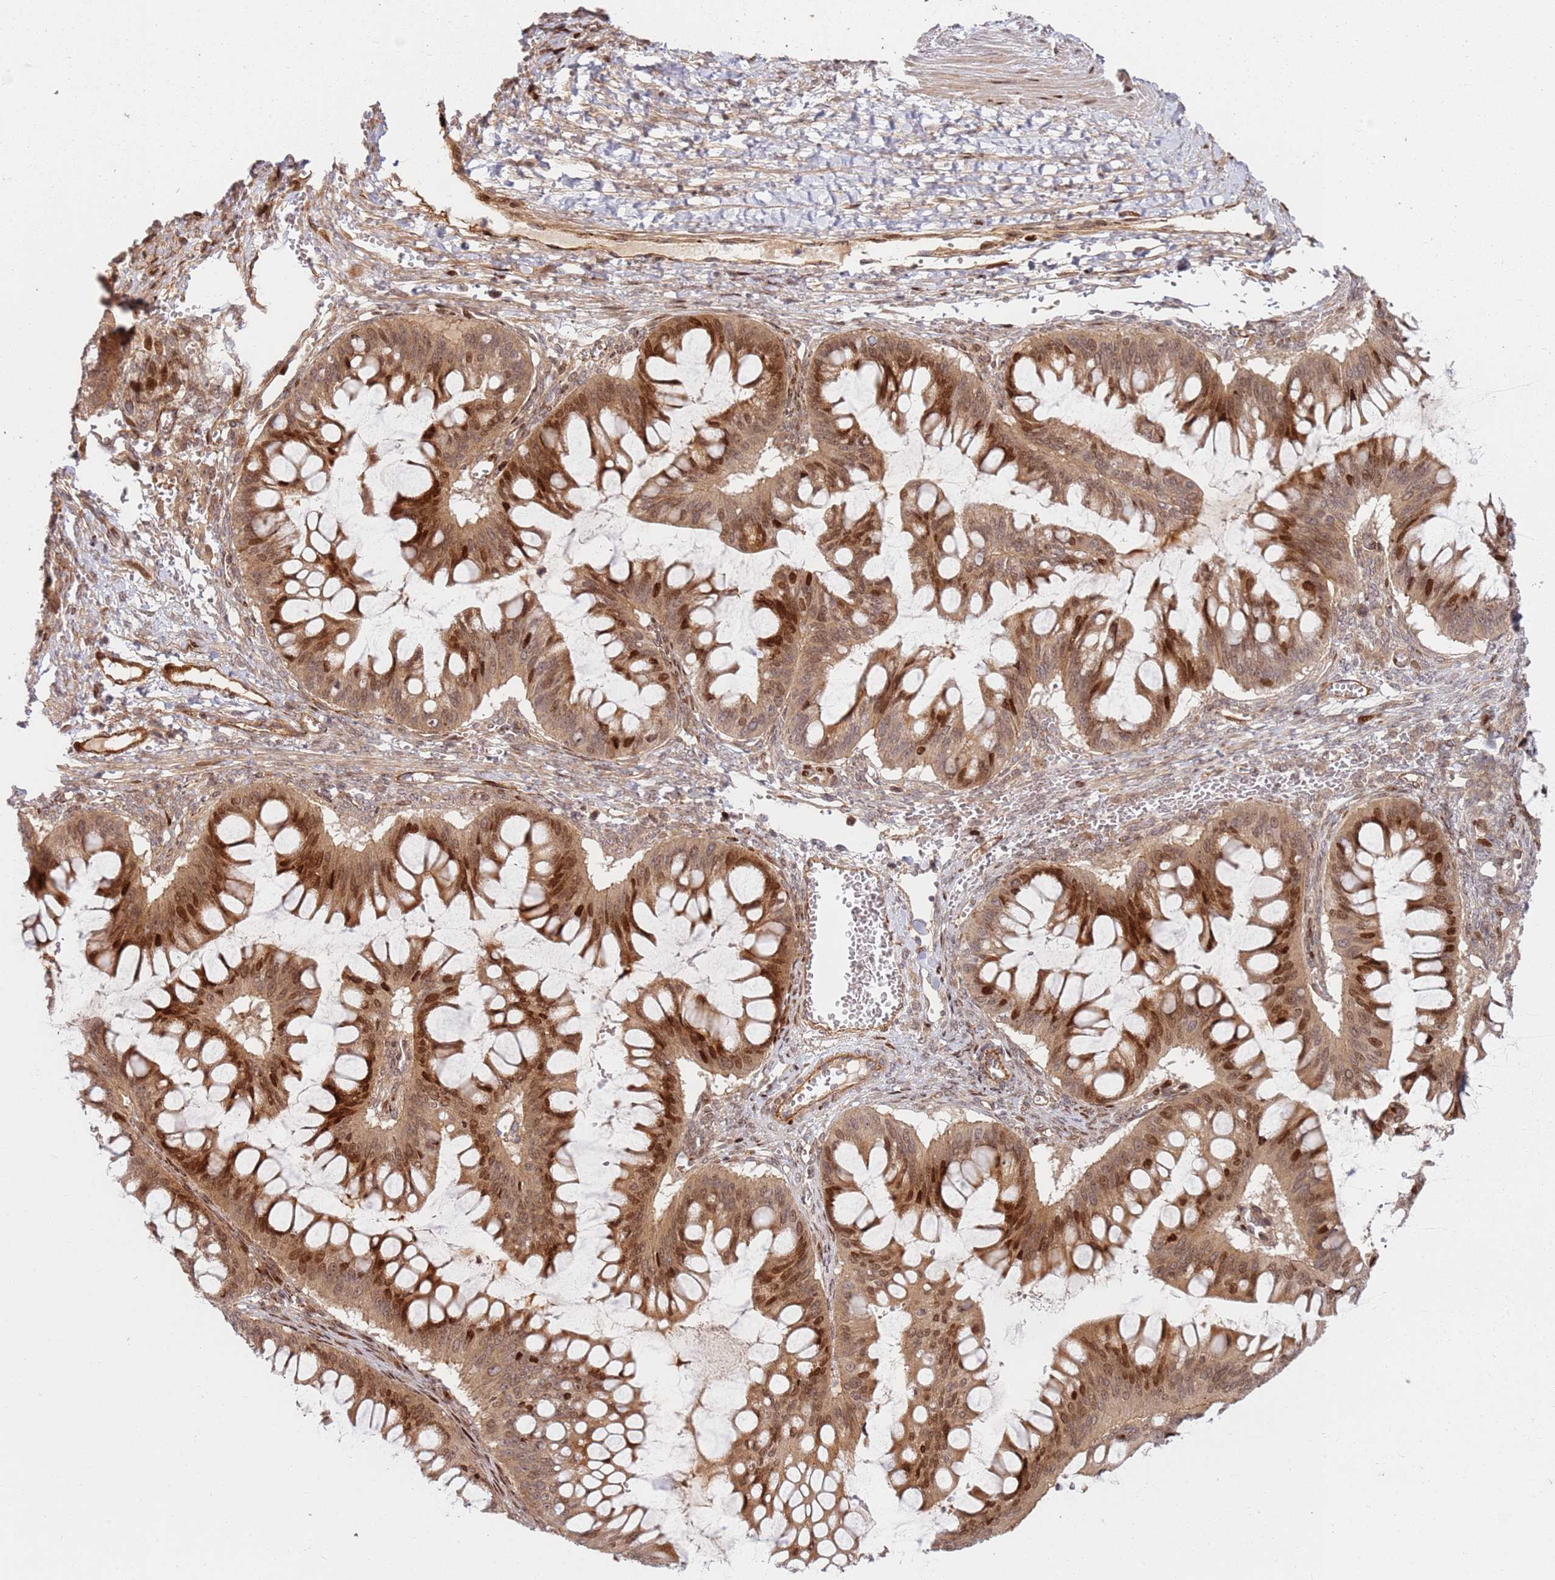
{"staining": {"intensity": "strong", "quantity": ">75%", "location": "cytoplasmic/membranous,nuclear"}, "tissue": "ovarian cancer", "cell_type": "Tumor cells", "image_type": "cancer", "snomed": [{"axis": "morphology", "description": "Cystadenocarcinoma, mucinous, NOS"}, {"axis": "topography", "description": "Ovary"}], "caption": "Tumor cells demonstrate high levels of strong cytoplasmic/membranous and nuclear staining in approximately >75% of cells in mucinous cystadenocarcinoma (ovarian).", "gene": "TMEM233", "patient": {"sex": "female", "age": 73}}